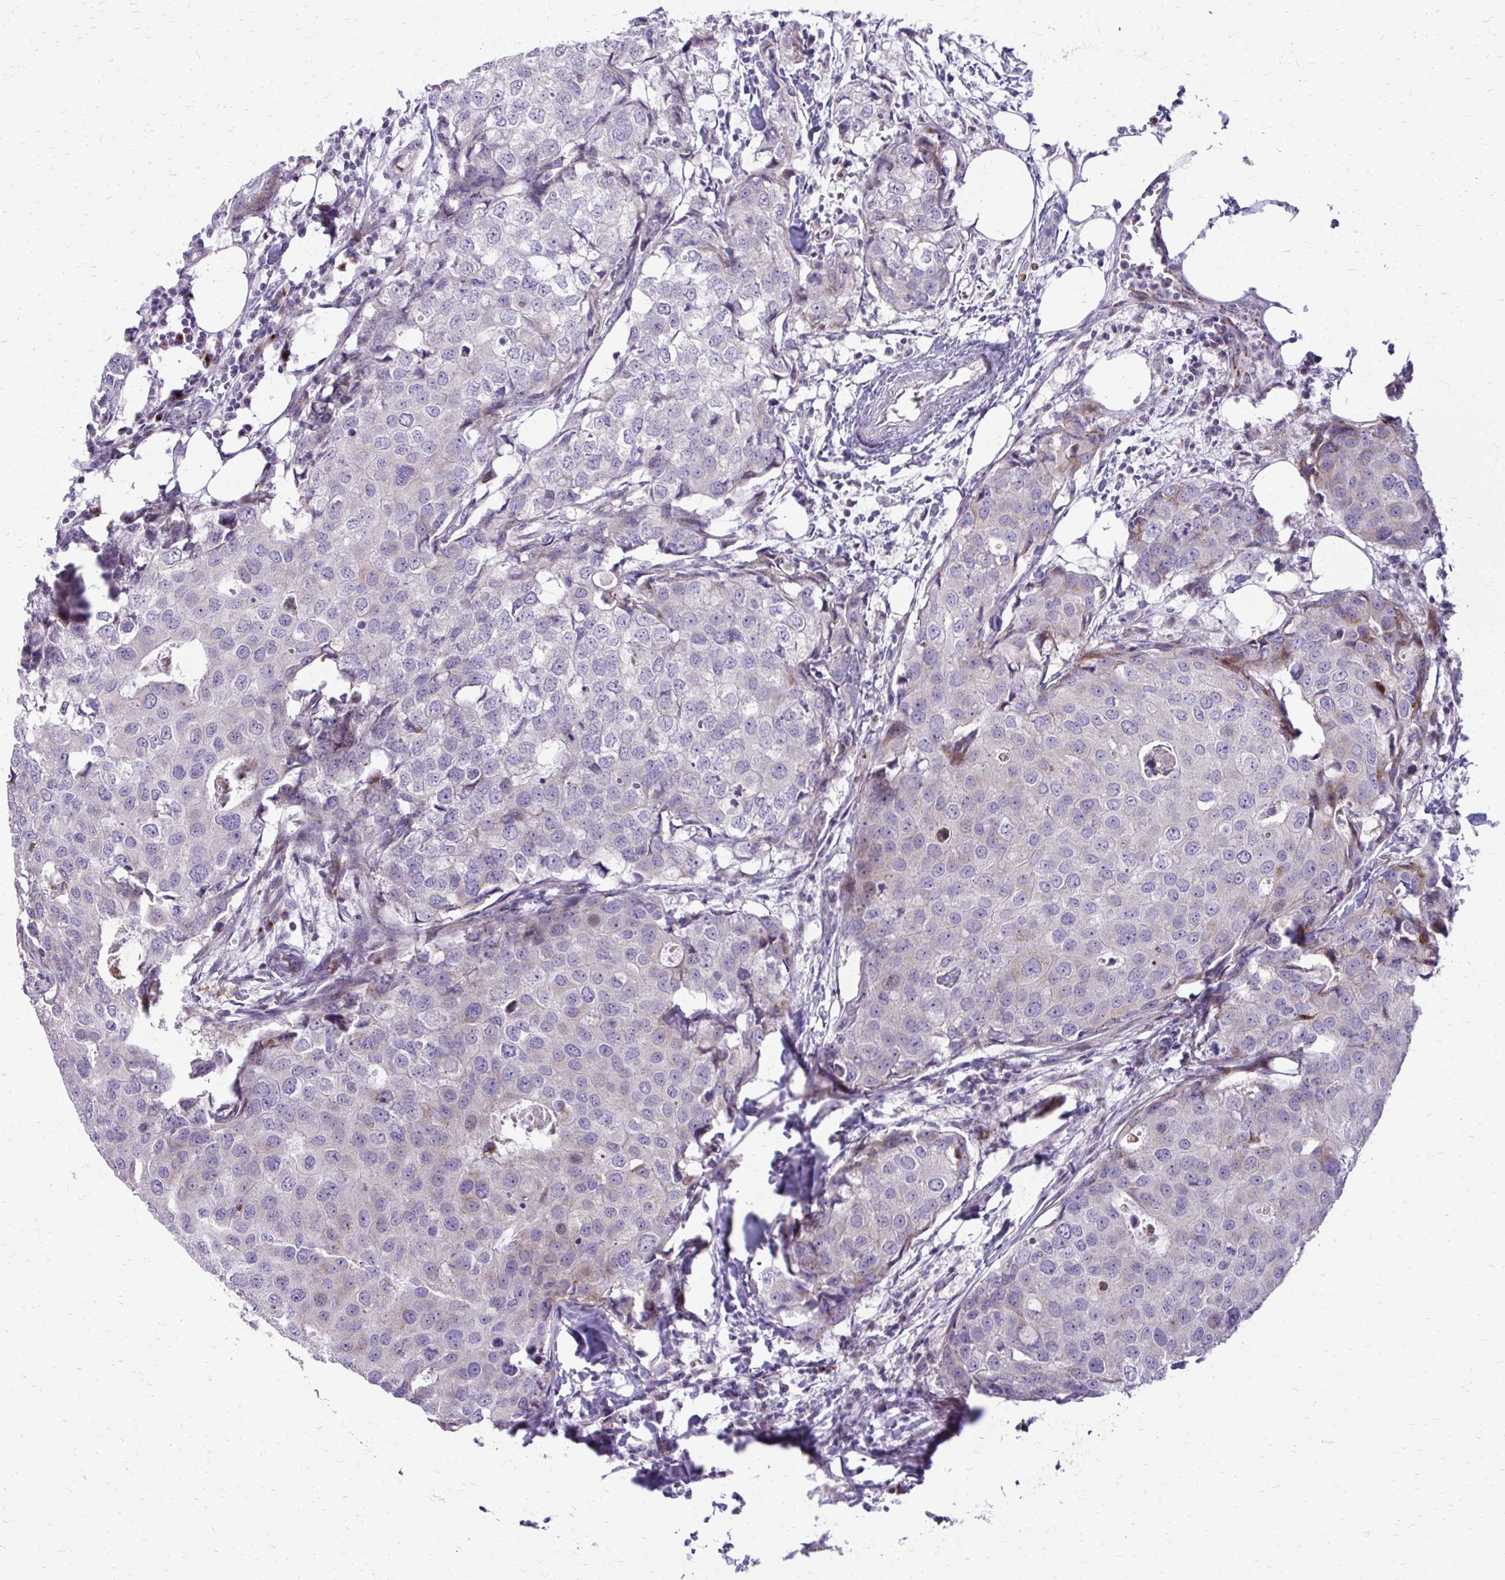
{"staining": {"intensity": "negative", "quantity": "none", "location": "none"}, "tissue": "breast cancer", "cell_type": "Tumor cells", "image_type": "cancer", "snomed": [{"axis": "morphology", "description": "Duct carcinoma"}, {"axis": "topography", "description": "Breast"}], "caption": "Histopathology image shows no significant protein expression in tumor cells of breast infiltrating ductal carcinoma. Brightfield microscopy of immunohistochemistry stained with DAB (3,3'-diaminobenzidine) (brown) and hematoxylin (blue), captured at high magnification.", "gene": "FUNDC2", "patient": {"sex": "female", "age": 27}}